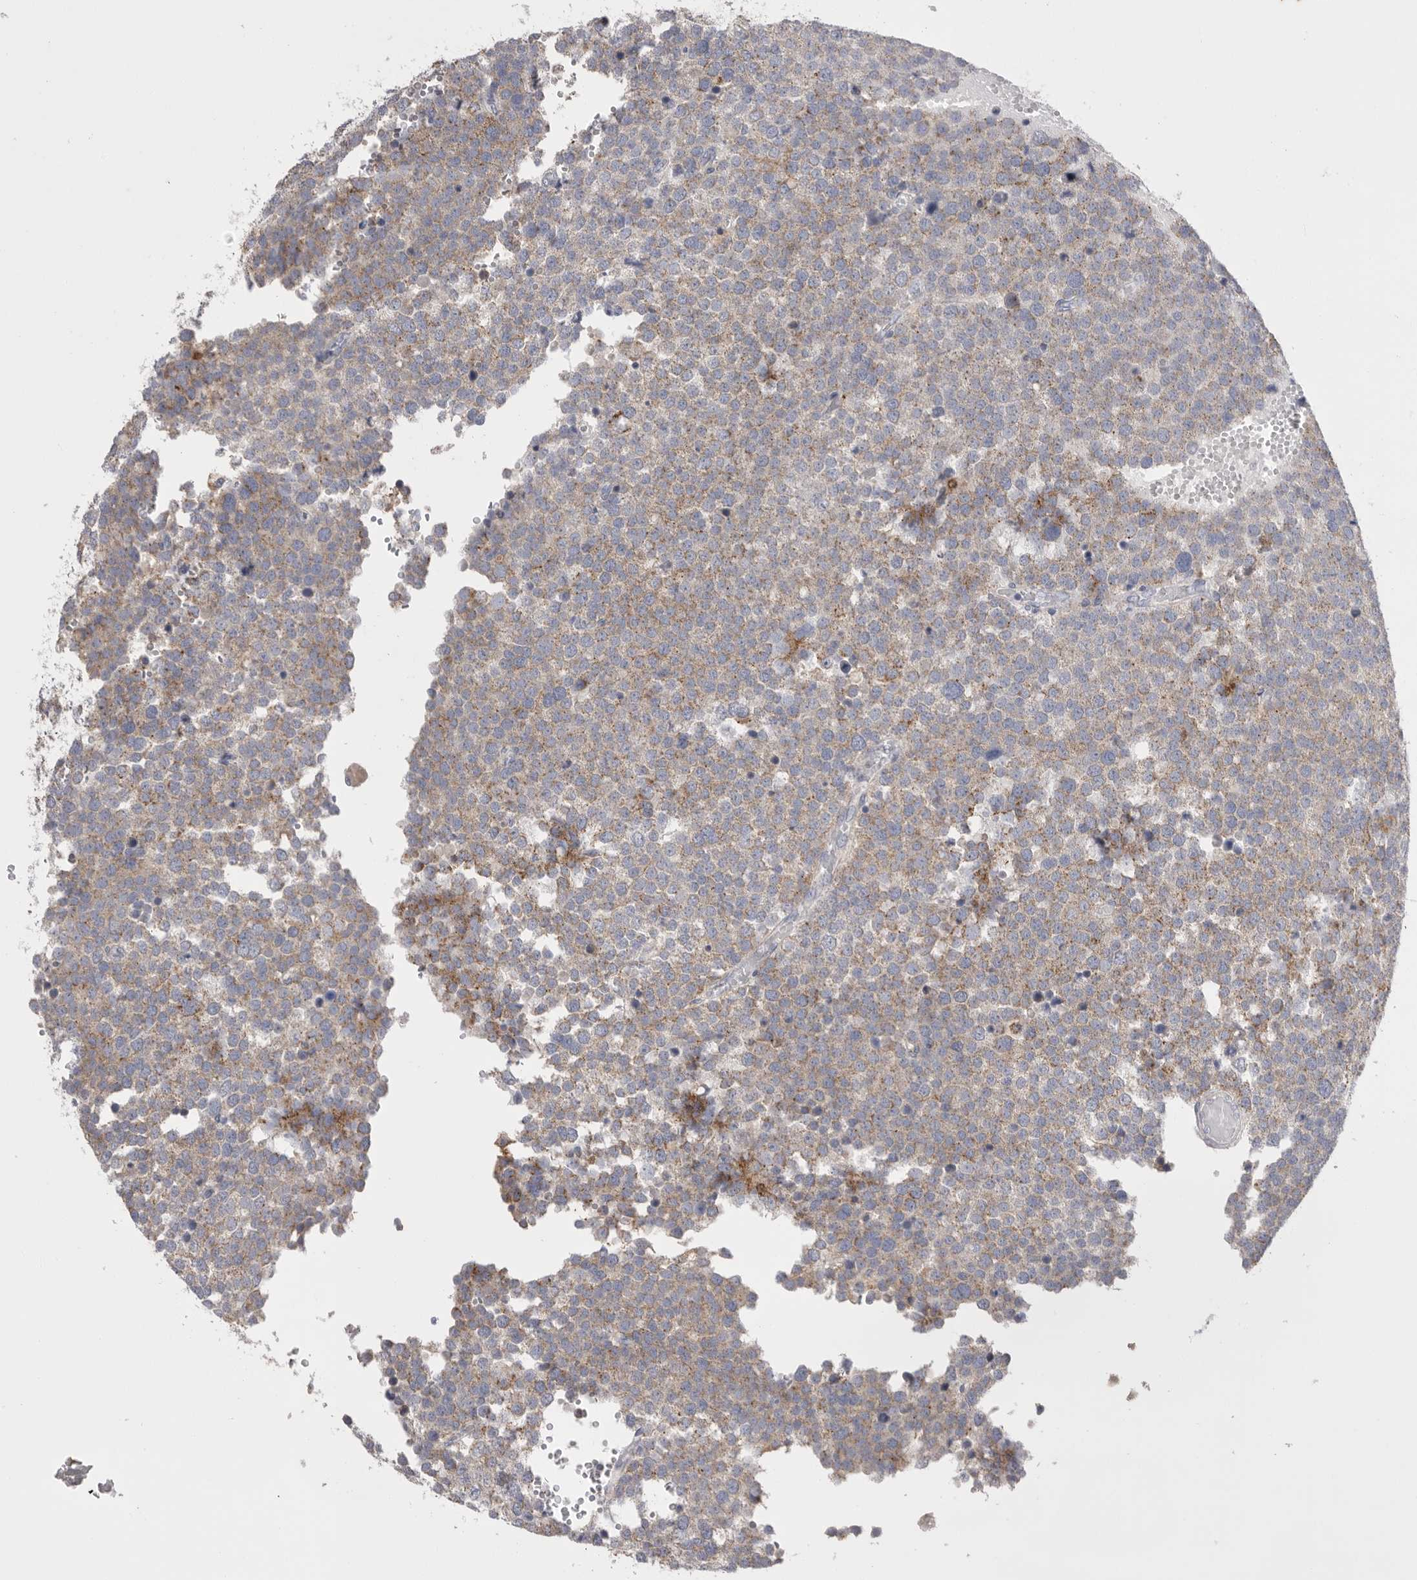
{"staining": {"intensity": "moderate", "quantity": "<25%", "location": "cytoplasmic/membranous"}, "tissue": "testis cancer", "cell_type": "Tumor cells", "image_type": "cancer", "snomed": [{"axis": "morphology", "description": "Seminoma, NOS"}, {"axis": "topography", "description": "Testis"}], "caption": "IHC (DAB) staining of testis cancer (seminoma) exhibits moderate cytoplasmic/membranous protein positivity in approximately <25% of tumor cells.", "gene": "CCDC126", "patient": {"sex": "male", "age": 71}}